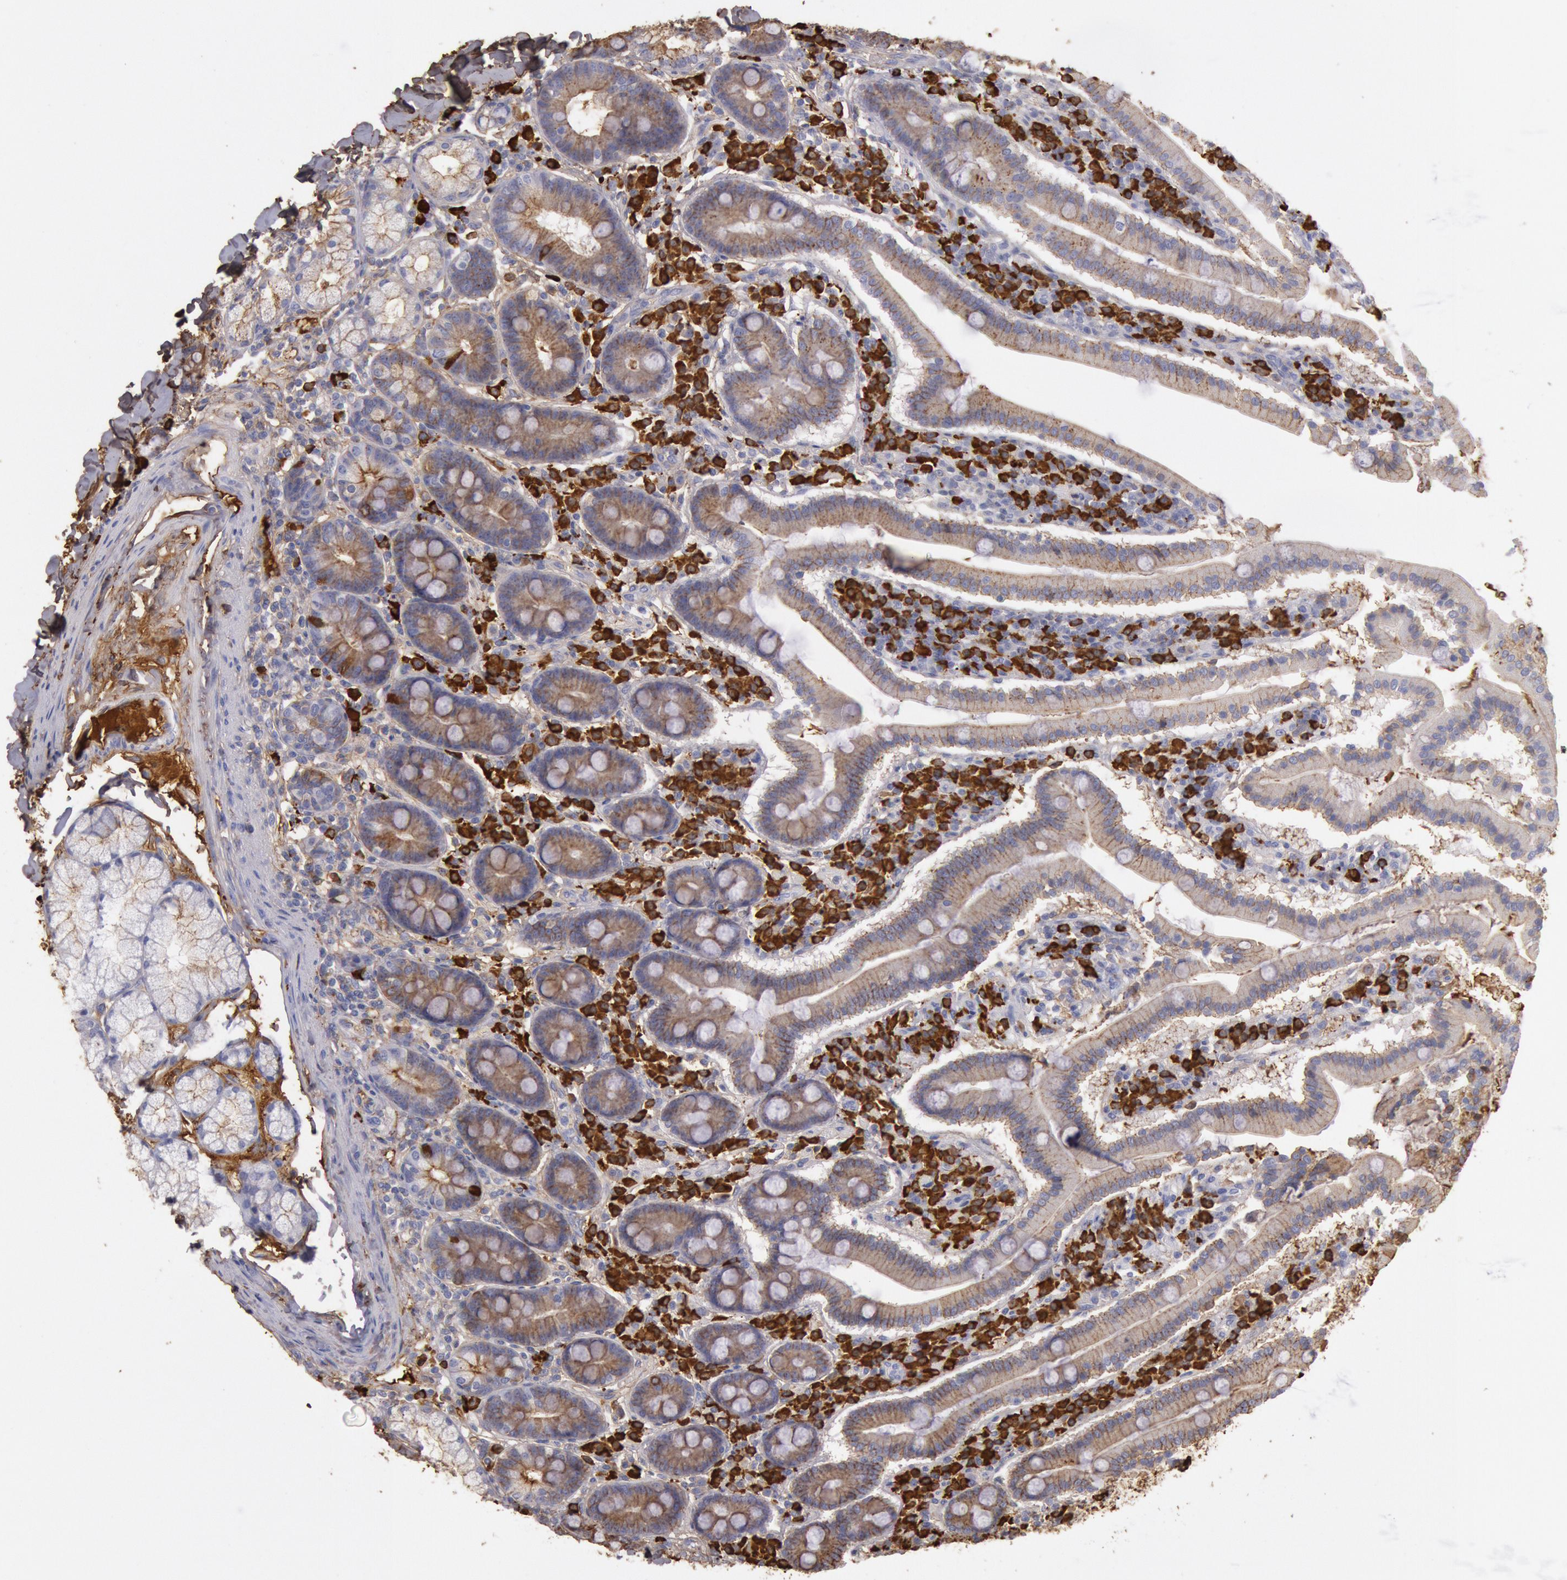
{"staining": {"intensity": "weak", "quantity": ">75%", "location": "cytoplasmic/membranous"}, "tissue": "duodenum", "cell_type": "Glandular cells", "image_type": "normal", "snomed": [{"axis": "morphology", "description": "Normal tissue, NOS"}, {"axis": "topography", "description": "Duodenum"}], "caption": "This is a micrograph of immunohistochemistry staining of normal duodenum, which shows weak expression in the cytoplasmic/membranous of glandular cells.", "gene": "IGHA1", "patient": {"sex": "male", "age": 50}}